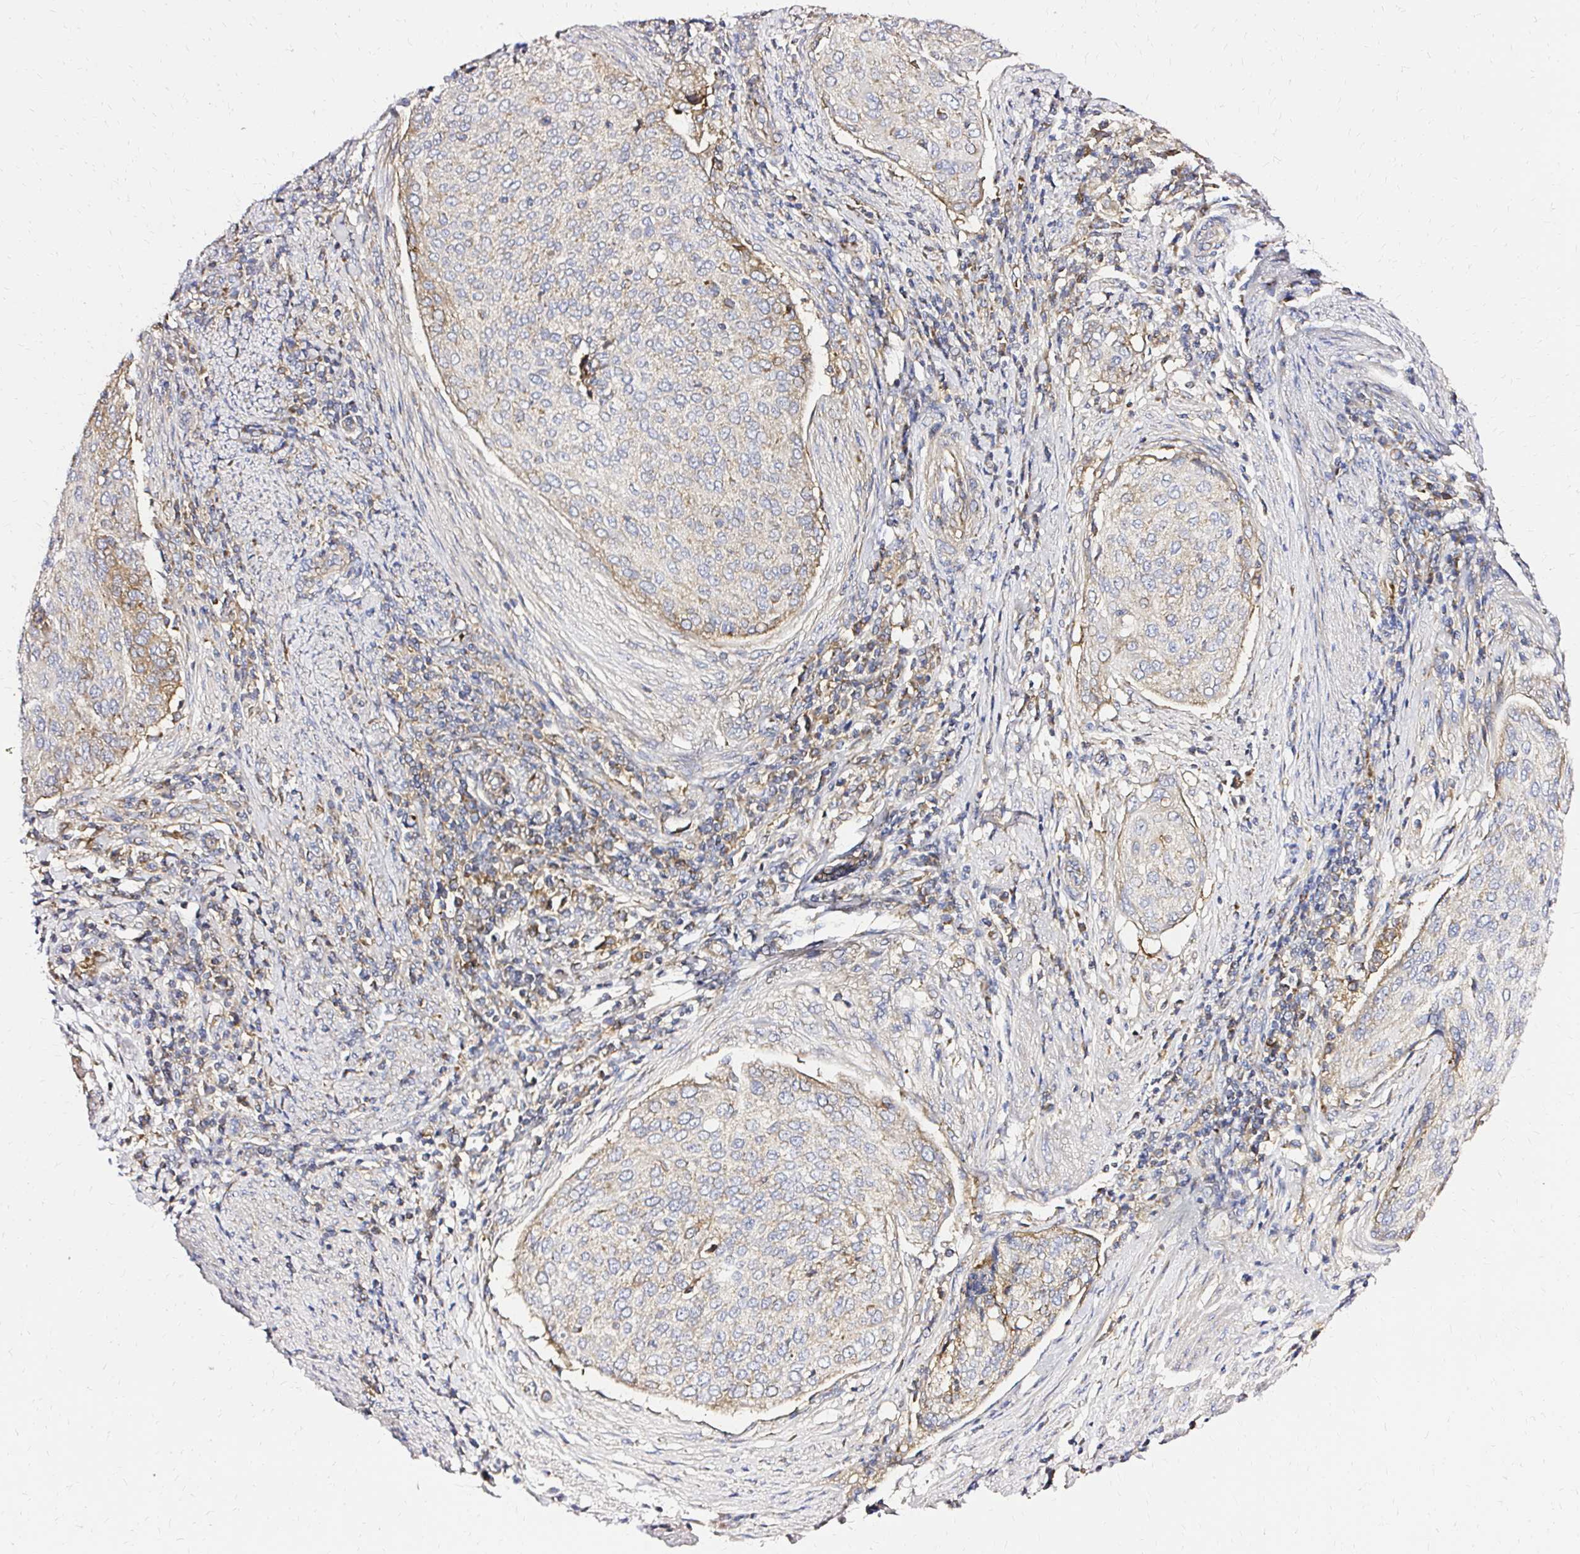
{"staining": {"intensity": "moderate", "quantity": "25%-75%", "location": "cytoplasmic/membranous"}, "tissue": "cervical cancer", "cell_type": "Tumor cells", "image_type": "cancer", "snomed": [{"axis": "morphology", "description": "Squamous cell carcinoma, NOS"}, {"axis": "topography", "description": "Cervix"}], "caption": "Cervical cancer stained for a protein demonstrates moderate cytoplasmic/membranous positivity in tumor cells.", "gene": "MRPL13", "patient": {"sex": "female", "age": 38}}